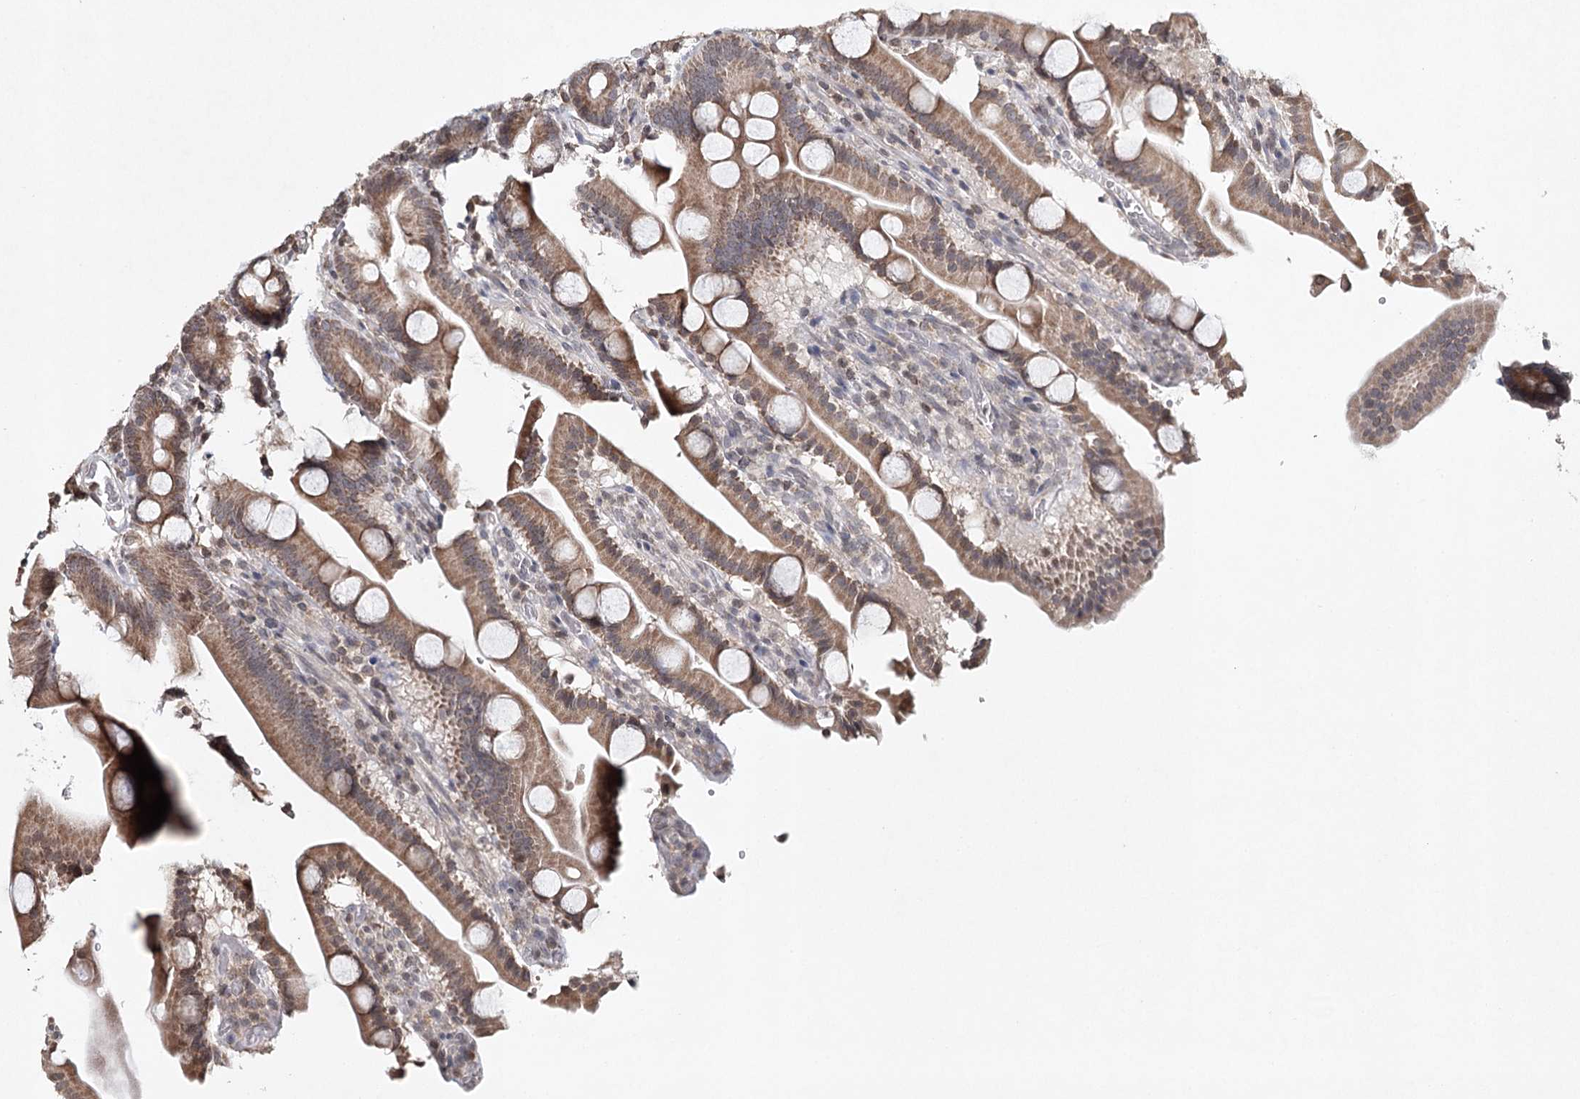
{"staining": {"intensity": "moderate", "quantity": ">75%", "location": "cytoplasmic/membranous"}, "tissue": "duodenum", "cell_type": "Glandular cells", "image_type": "normal", "snomed": [{"axis": "morphology", "description": "Normal tissue, NOS"}, {"axis": "topography", "description": "Duodenum"}], "caption": "Immunohistochemistry image of normal duodenum: human duodenum stained using immunohistochemistry shows medium levels of moderate protein expression localized specifically in the cytoplasmic/membranous of glandular cells, appearing as a cytoplasmic/membranous brown color.", "gene": "ICOS", "patient": {"sex": "male", "age": 55}}